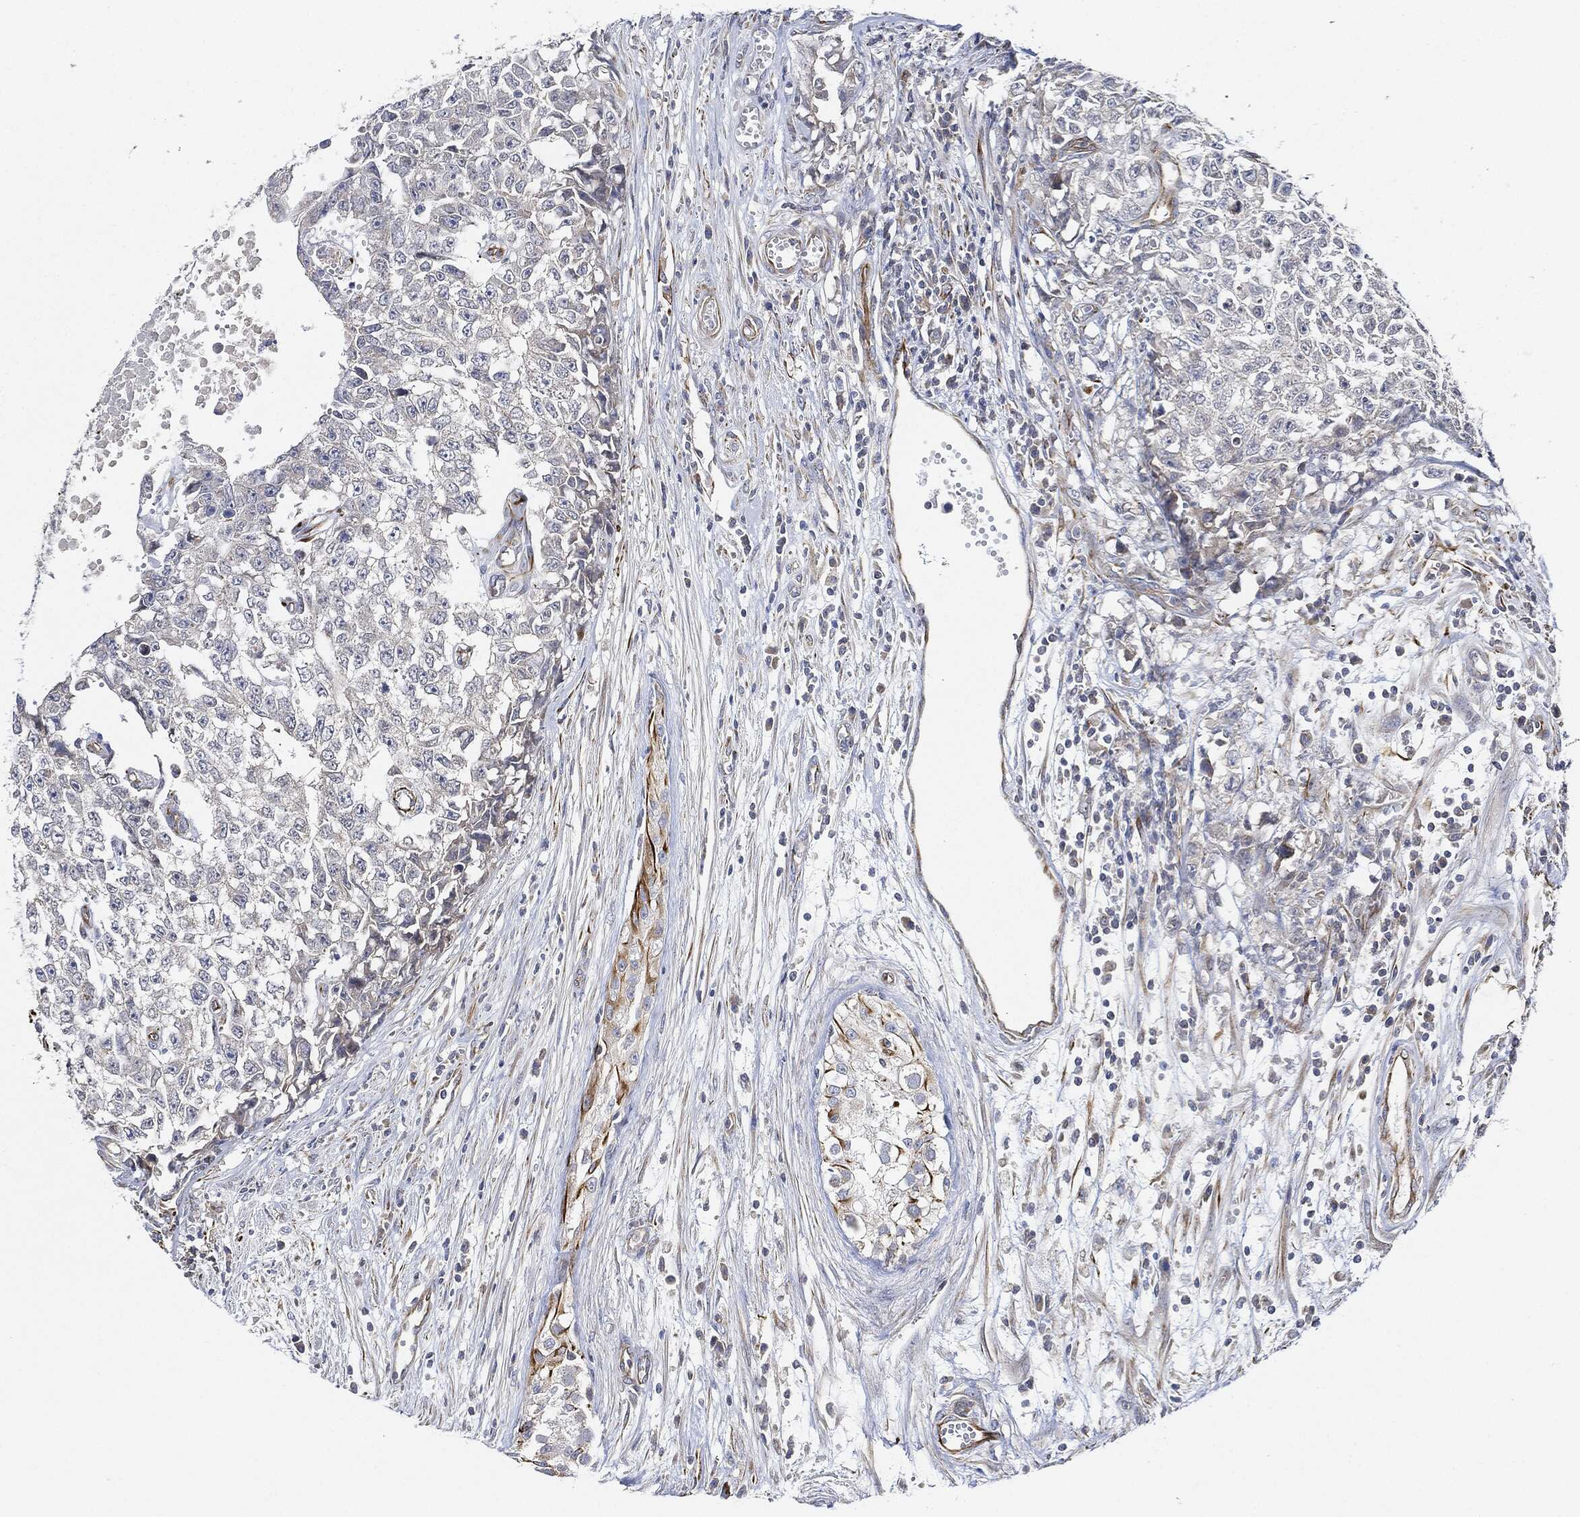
{"staining": {"intensity": "negative", "quantity": "none", "location": "none"}, "tissue": "testis cancer", "cell_type": "Tumor cells", "image_type": "cancer", "snomed": [{"axis": "morphology", "description": "Seminoma, NOS"}, {"axis": "morphology", "description": "Carcinoma, Embryonal, NOS"}, {"axis": "topography", "description": "Testis"}], "caption": "The histopathology image displays no significant expression in tumor cells of testis seminoma.", "gene": "THSD1", "patient": {"sex": "male", "age": 22}}